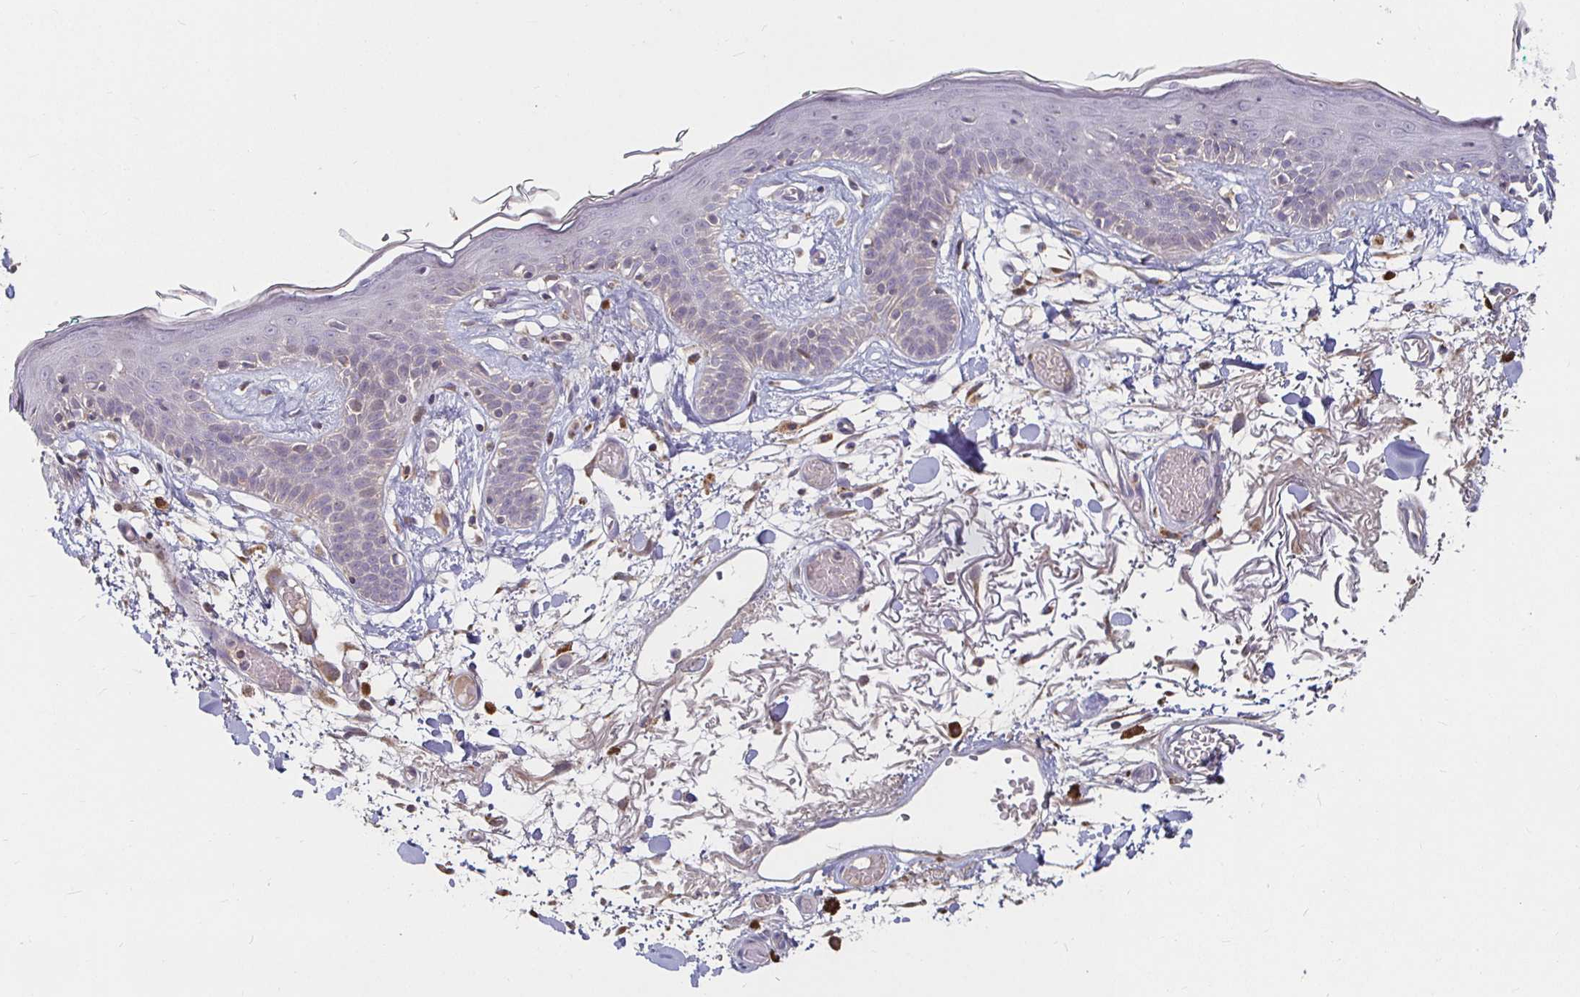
{"staining": {"intensity": "negative", "quantity": "none", "location": "none"}, "tissue": "skin", "cell_type": "Fibroblasts", "image_type": "normal", "snomed": [{"axis": "morphology", "description": "Normal tissue, NOS"}, {"axis": "topography", "description": "Skin"}], "caption": "Immunohistochemistry (IHC) micrograph of benign skin stained for a protein (brown), which shows no positivity in fibroblasts.", "gene": "RNF144B", "patient": {"sex": "male", "age": 79}}